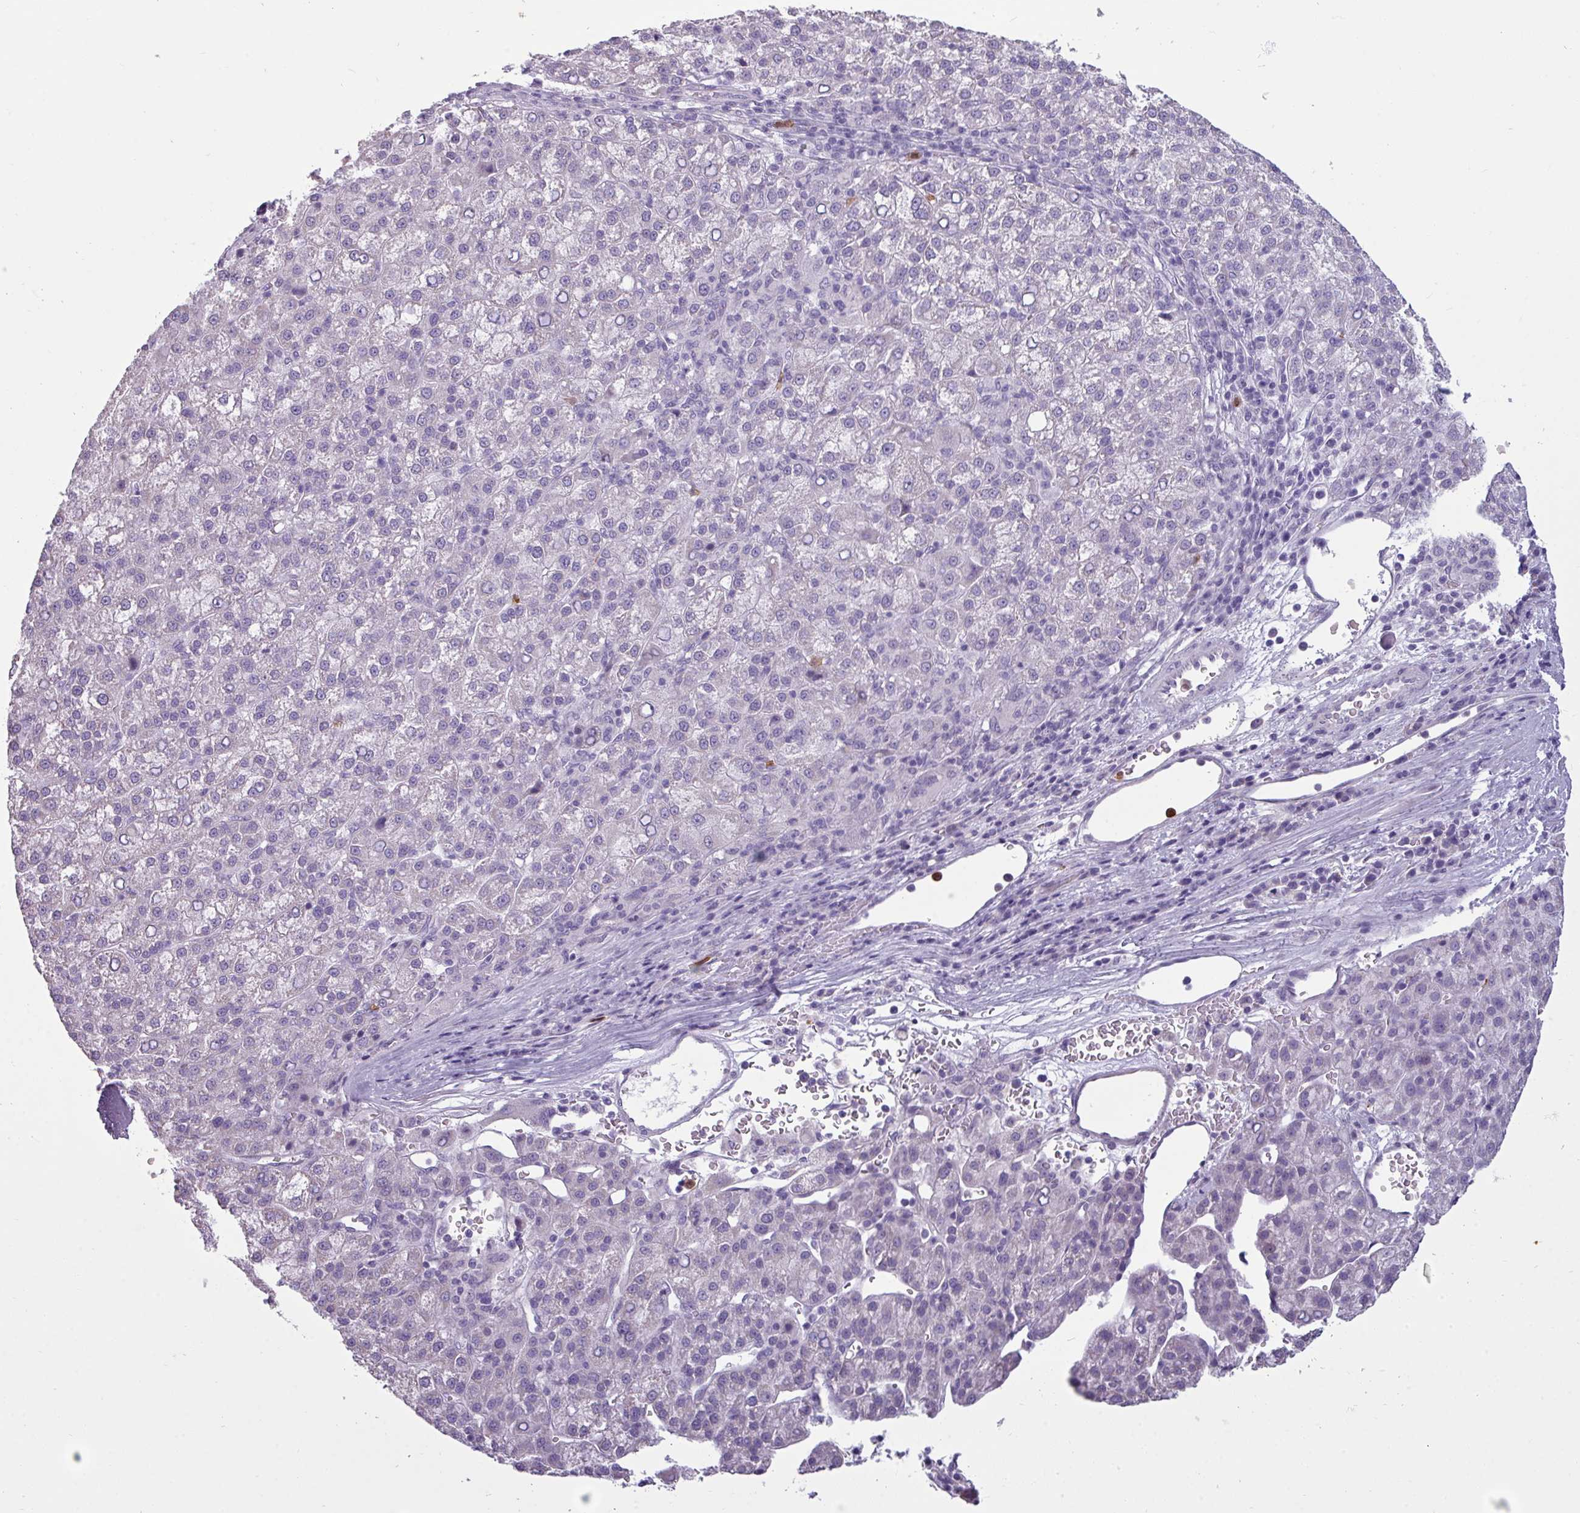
{"staining": {"intensity": "negative", "quantity": "none", "location": "none"}, "tissue": "liver cancer", "cell_type": "Tumor cells", "image_type": "cancer", "snomed": [{"axis": "morphology", "description": "Carcinoma, Hepatocellular, NOS"}, {"axis": "topography", "description": "Liver"}], "caption": "High power microscopy image of an immunohistochemistry (IHC) histopathology image of hepatocellular carcinoma (liver), revealing no significant expression in tumor cells. The staining is performed using DAB (3,3'-diaminobenzidine) brown chromogen with nuclei counter-stained in using hematoxylin.", "gene": "TRIM39", "patient": {"sex": "female", "age": 58}}